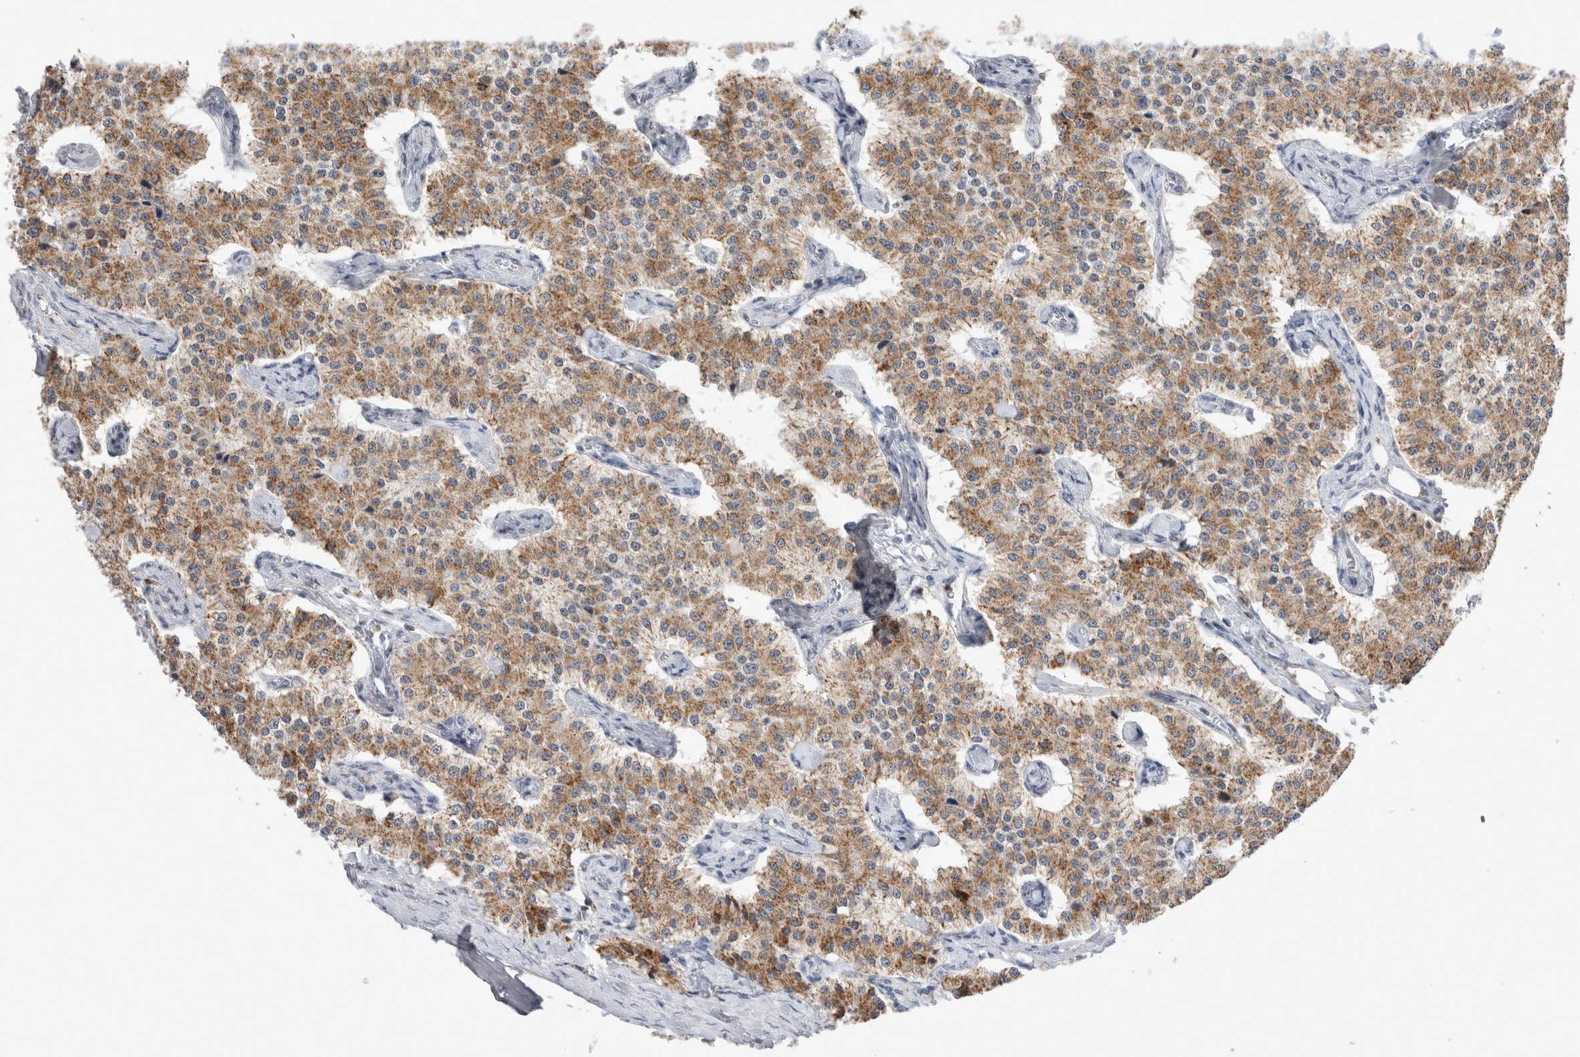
{"staining": {"intensity": "strong", "quantity": ">75%", "location": "cytoplasmic/membranous"}, "tissue": "carcinoid", "cell_type": "Tumor cells", "image_type": "cancer", "snomed": [{"axis": "morphology", "description": "Carcinoid, malignant, NOS"}, {"axis": "topography", "description": "Colon"}], "caption": "Immunohistochemical staining of human malignant carcinoid demonstrates high levels of strong cytoplasmic/membranous protein expression in approximately >75% of tumor cells.", "gene": "AGMAT", "patient": {"sex": "female", "age": 52}}